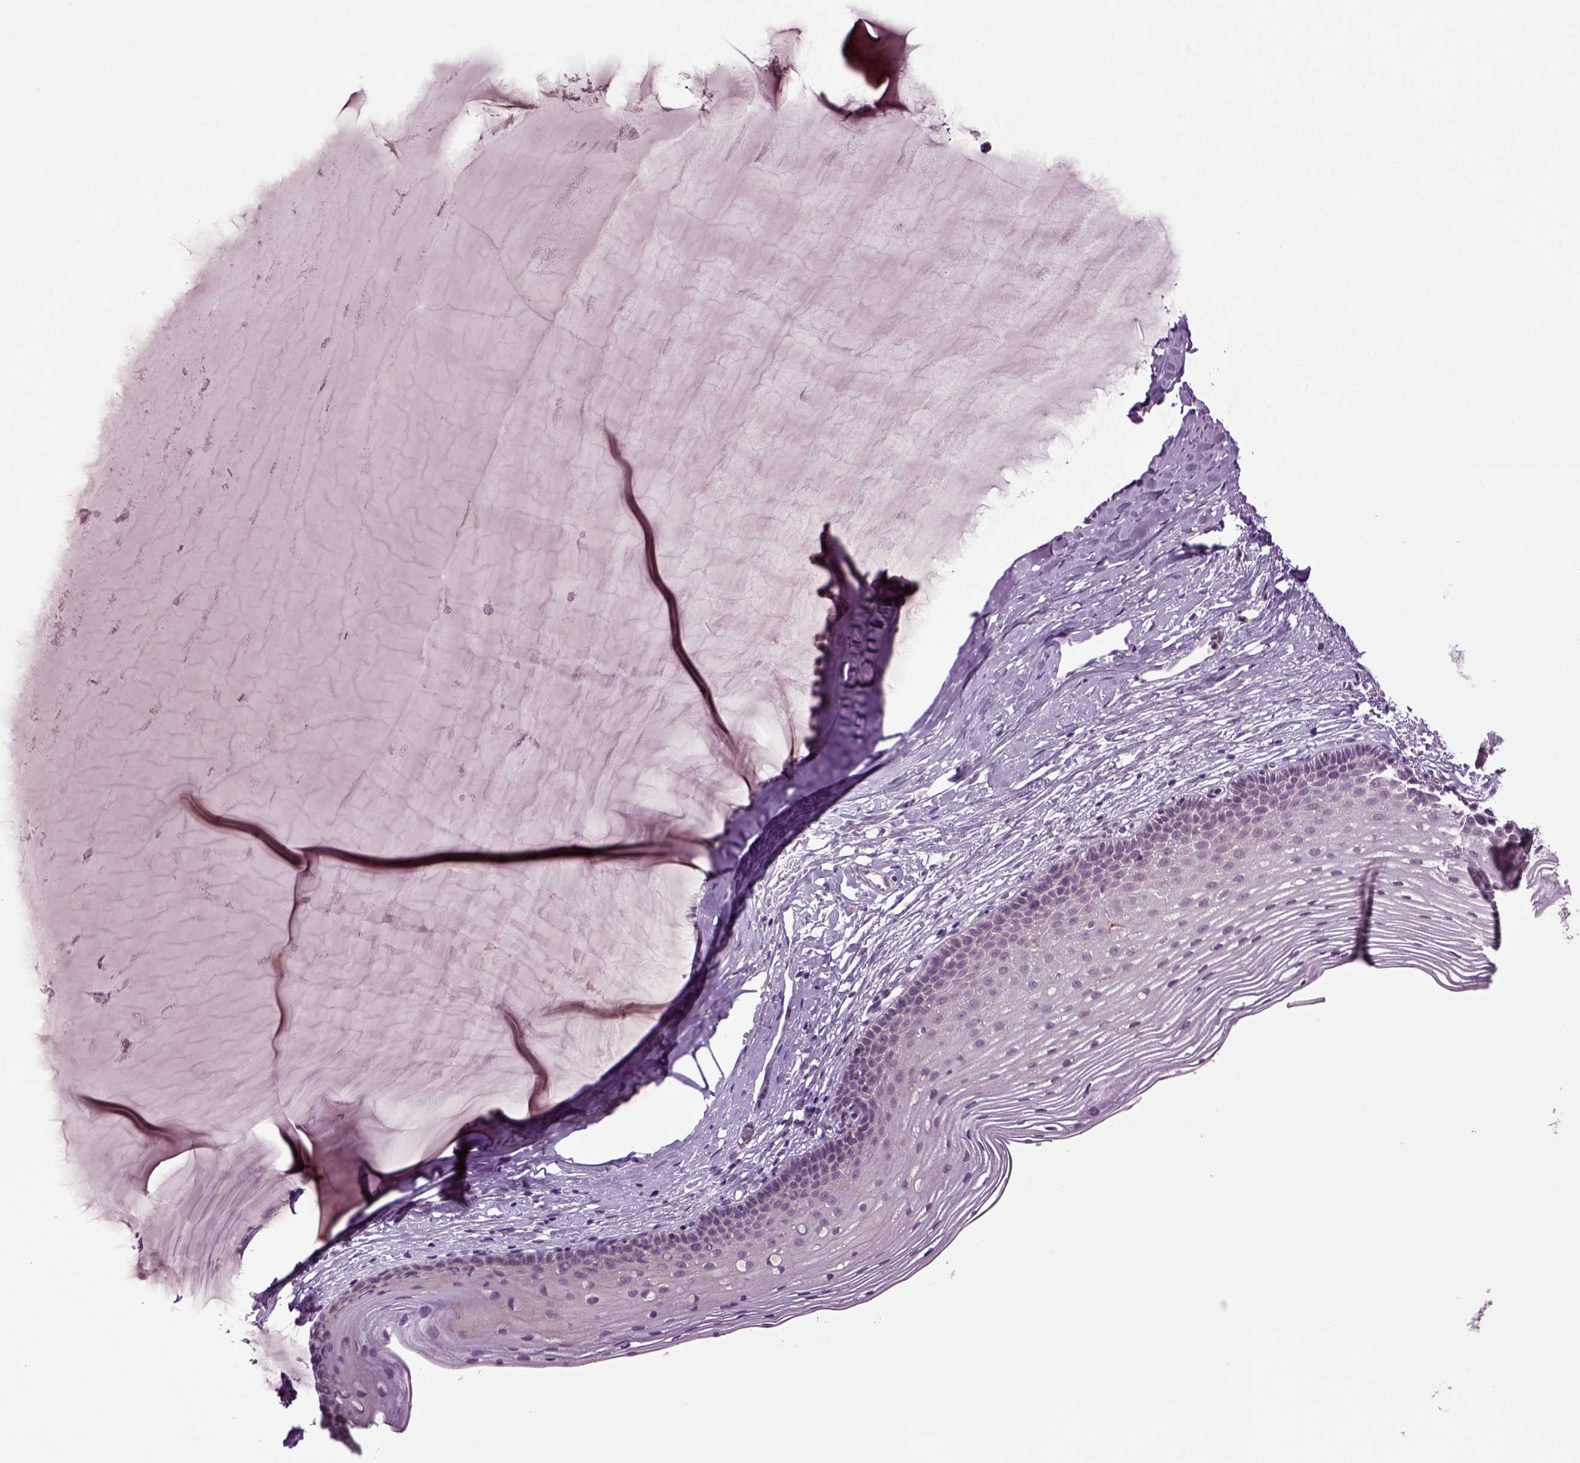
{"staining": {"intensity": "negative", "quantity": "none", "location": "none"}, "tissue": "cervix", "cell_type": "Glandular cells", "image_type": "normal", "snomed": [{"axis": "morphology", "description": "Normal tissue, NOS"}, {"axis": "topography", "description": "Cervix"}], "caption": "An IHC micrograph of unremarkable cervix is shown. There is no staining in glandular cells of cervix.", "gene": "SLC17A6", "patient": {"sex": "female", "age": 40}}